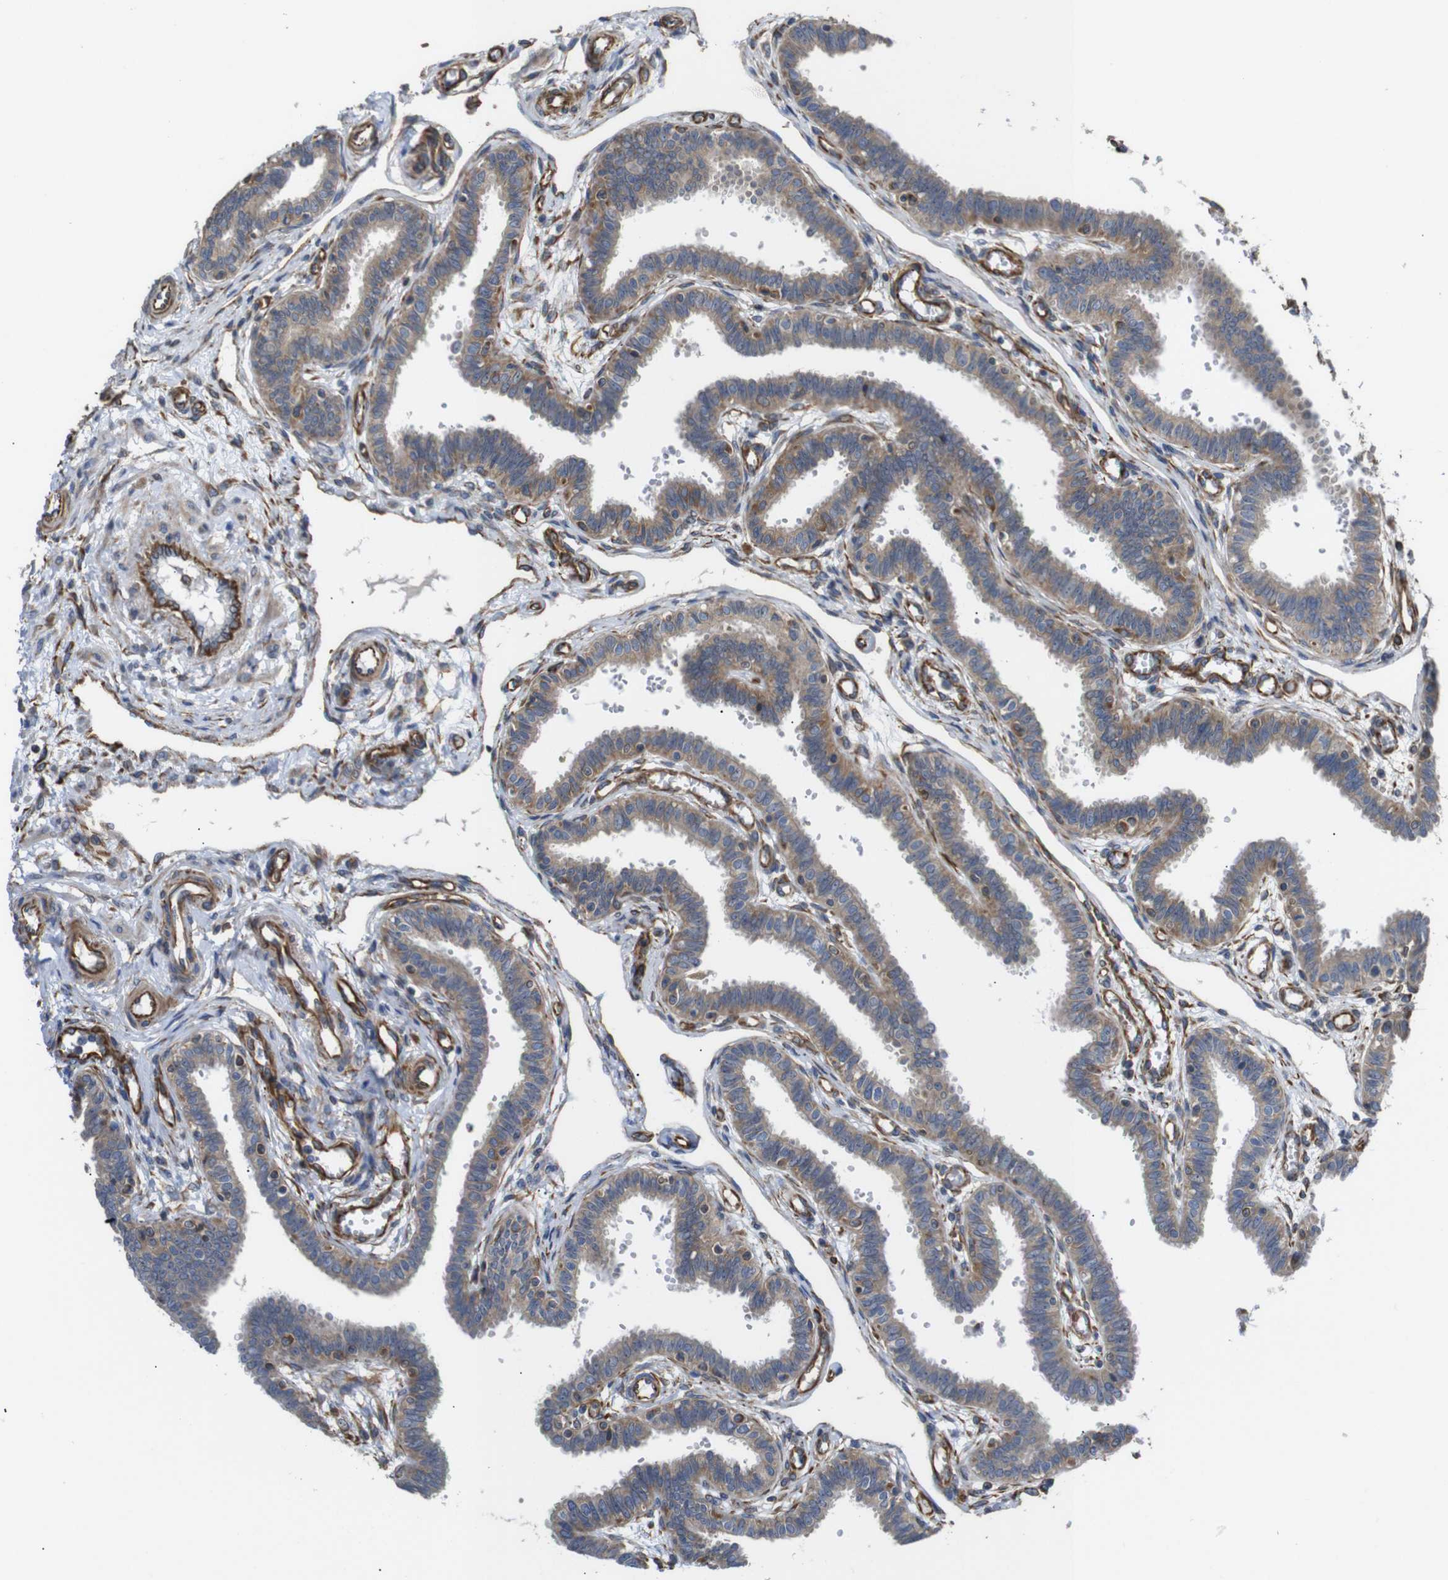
{"staining": {"intensity": "moderate", "quantity": ">75%", "location": "cytoplasmic/membranous"}, "tissue": "fallopian tube", "cell_type": "Glandular cells", "image_type": "normal", "snomed": [{"axis": "morphology", "description": "Normal tissue, NOS"}, {"axis": "topography", "description": "Fallopian tube"}], "caption": "Glandular cells reveal medium levels of moderate cytoplasmic/membranous positivity in approximately >75% of cells in normal human fallopian tube. Using DAB (brown) and hematoxylin (blue) stains, captured at high magnification using brightfield microscopy.", "gene": "POMK", "patient": {"sex": "female", "age": 32}}